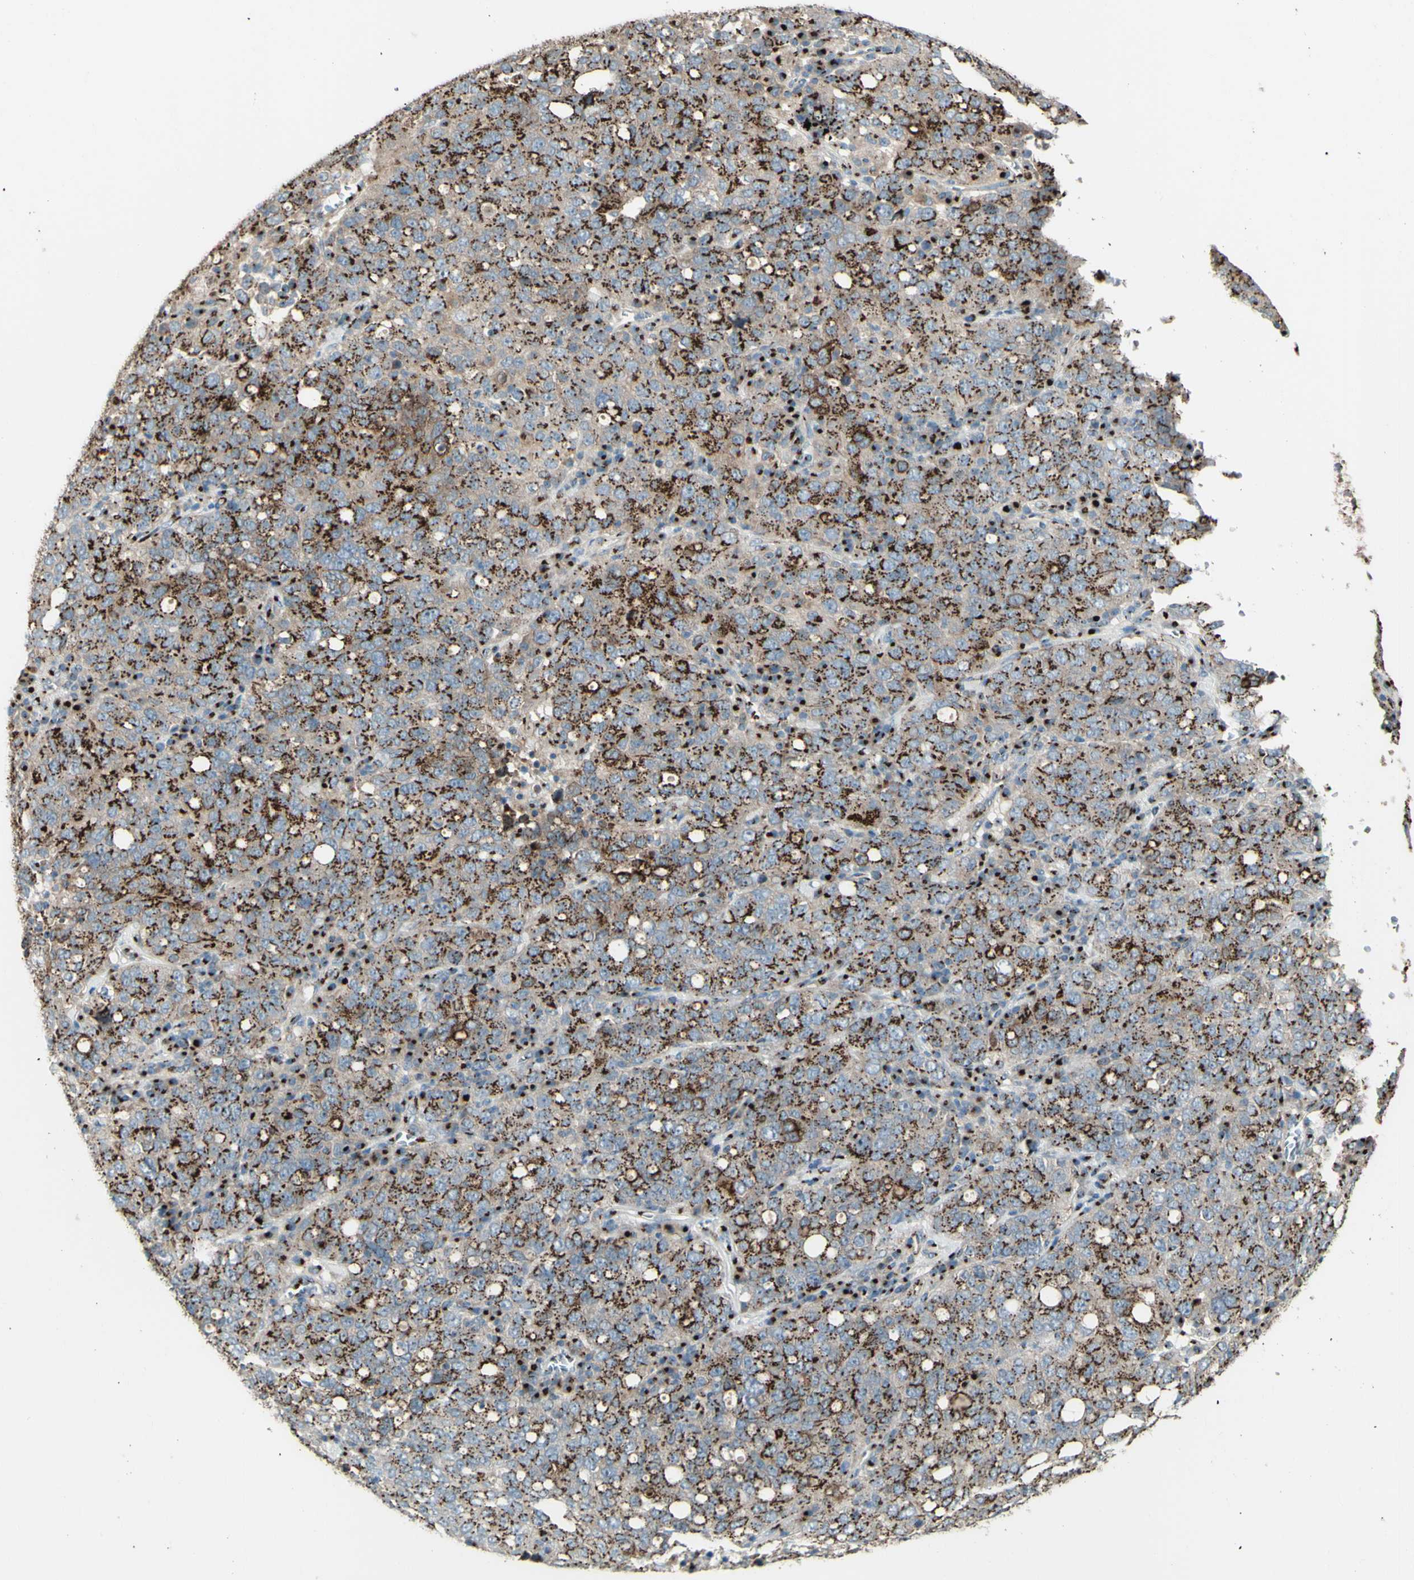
{"staining": {"intensity": "moderate", "quantity": ">75%", "location": "cytoplasmic/membranous"}, "tissue": "ovarian cancer", "cell_type": "Tumor cells", "image_type": "cancer", "snomed": [{"axis": "morphology", "description": "Carcinoma, endometroid"}, {"axis": "topography", "description": "Ovary"}], "caption": "A photomicrograph of human ovarian endometroid carcinoma stained for a protein displays moderate cytoplasmic/membranous brown staining in tumor cells. (Brightfield microscopy of DAB IHC at high magnification).", "gene": "BPNT2", "patient": {"sex": "female", "age": 62}}